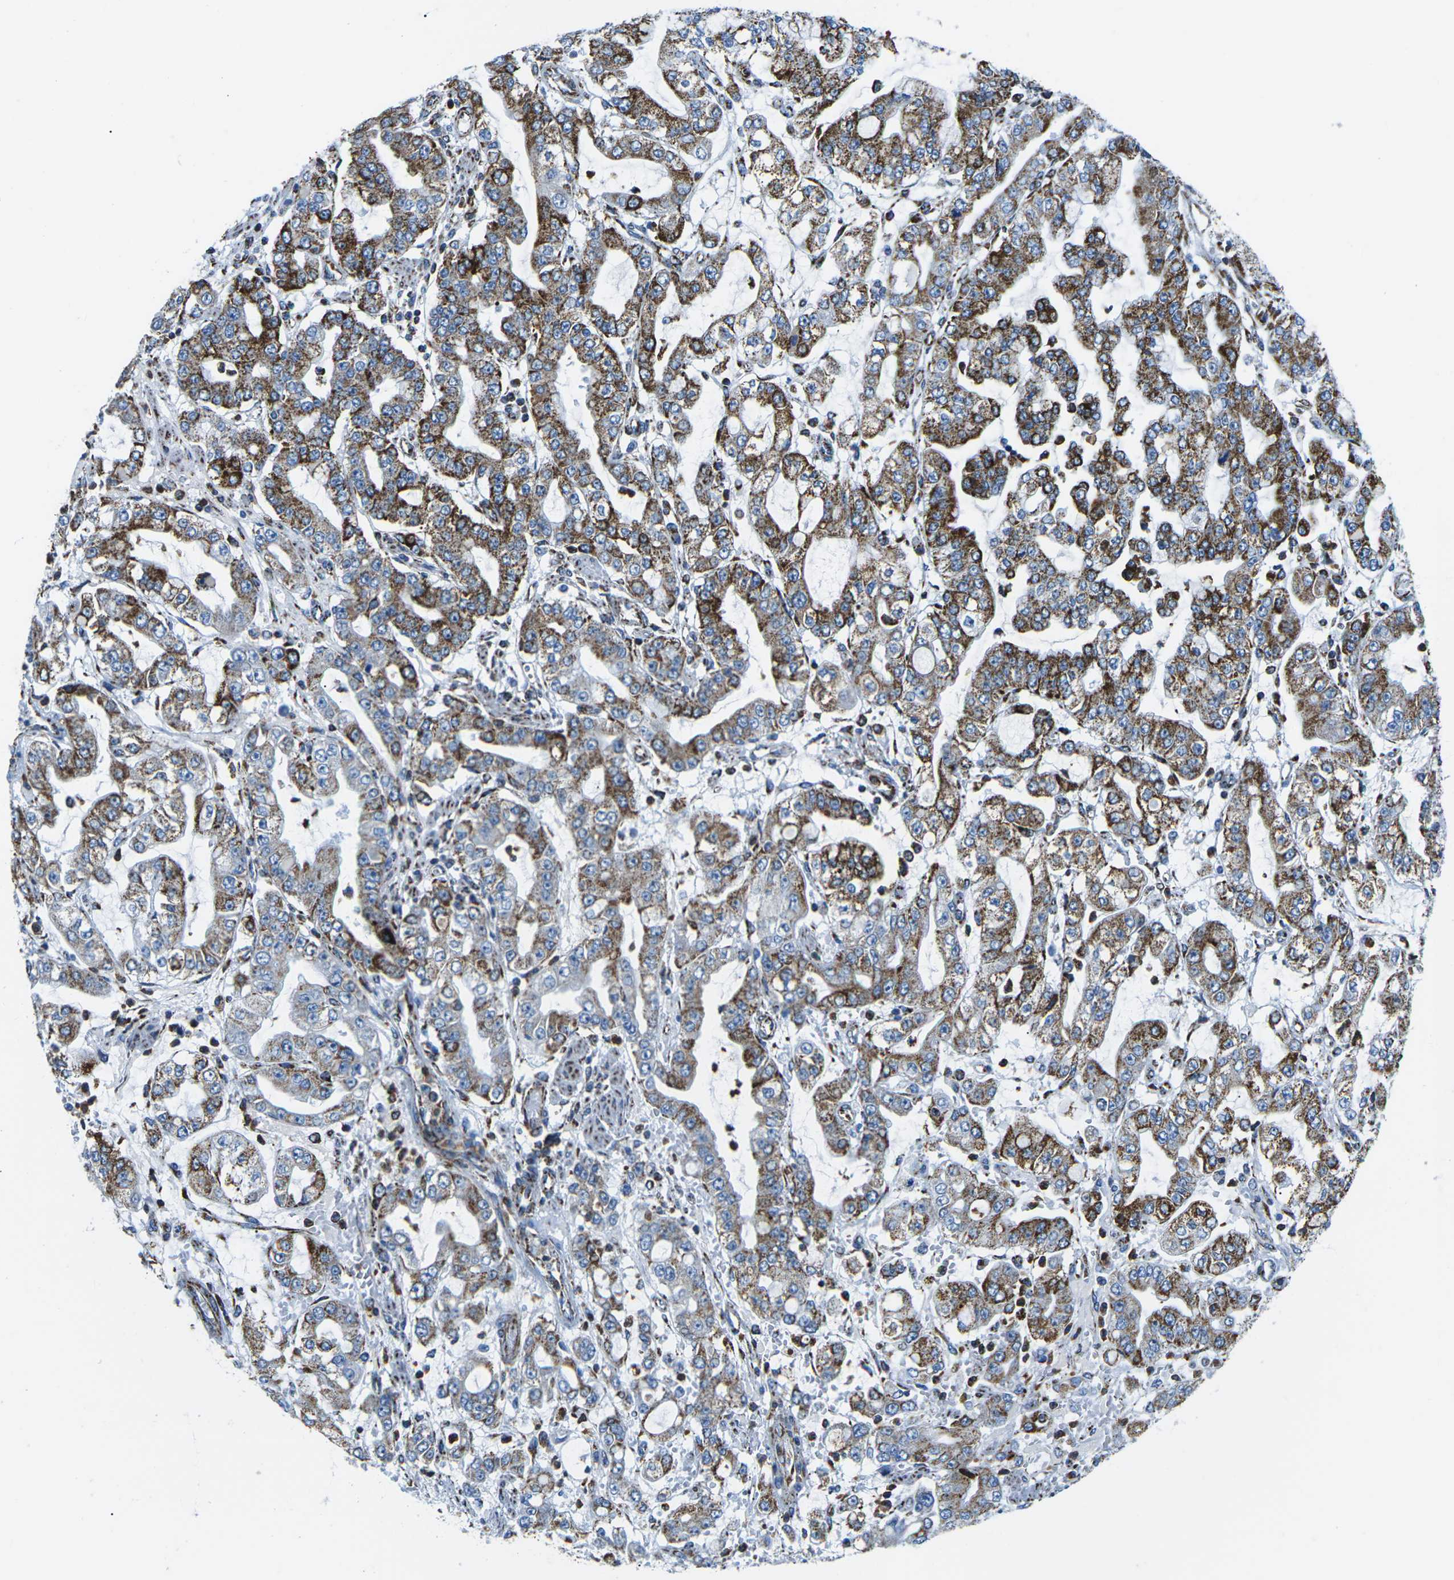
{"staining": {"intensity": "strong", "quantity": "25%-75%", "location": "cytoplasmic/membranous"}, "tissue": "stomach cancer", "cell_type": "Tumor cells", "image_type": "cancer", "snomed": [{"axis": "morphology", "description": "Adenocarcinoma, NOS"}, {"axis": "topography", "description": "Stomach"}], "caption": "This image demonstrates immunohistochemistry staining of stomach cancer, with high strong cytoplasmic/membranous staining in about 25%-75% of tumor cells.", "gene": "COX6C", "patient": {"sex": "male", "age": 76}}